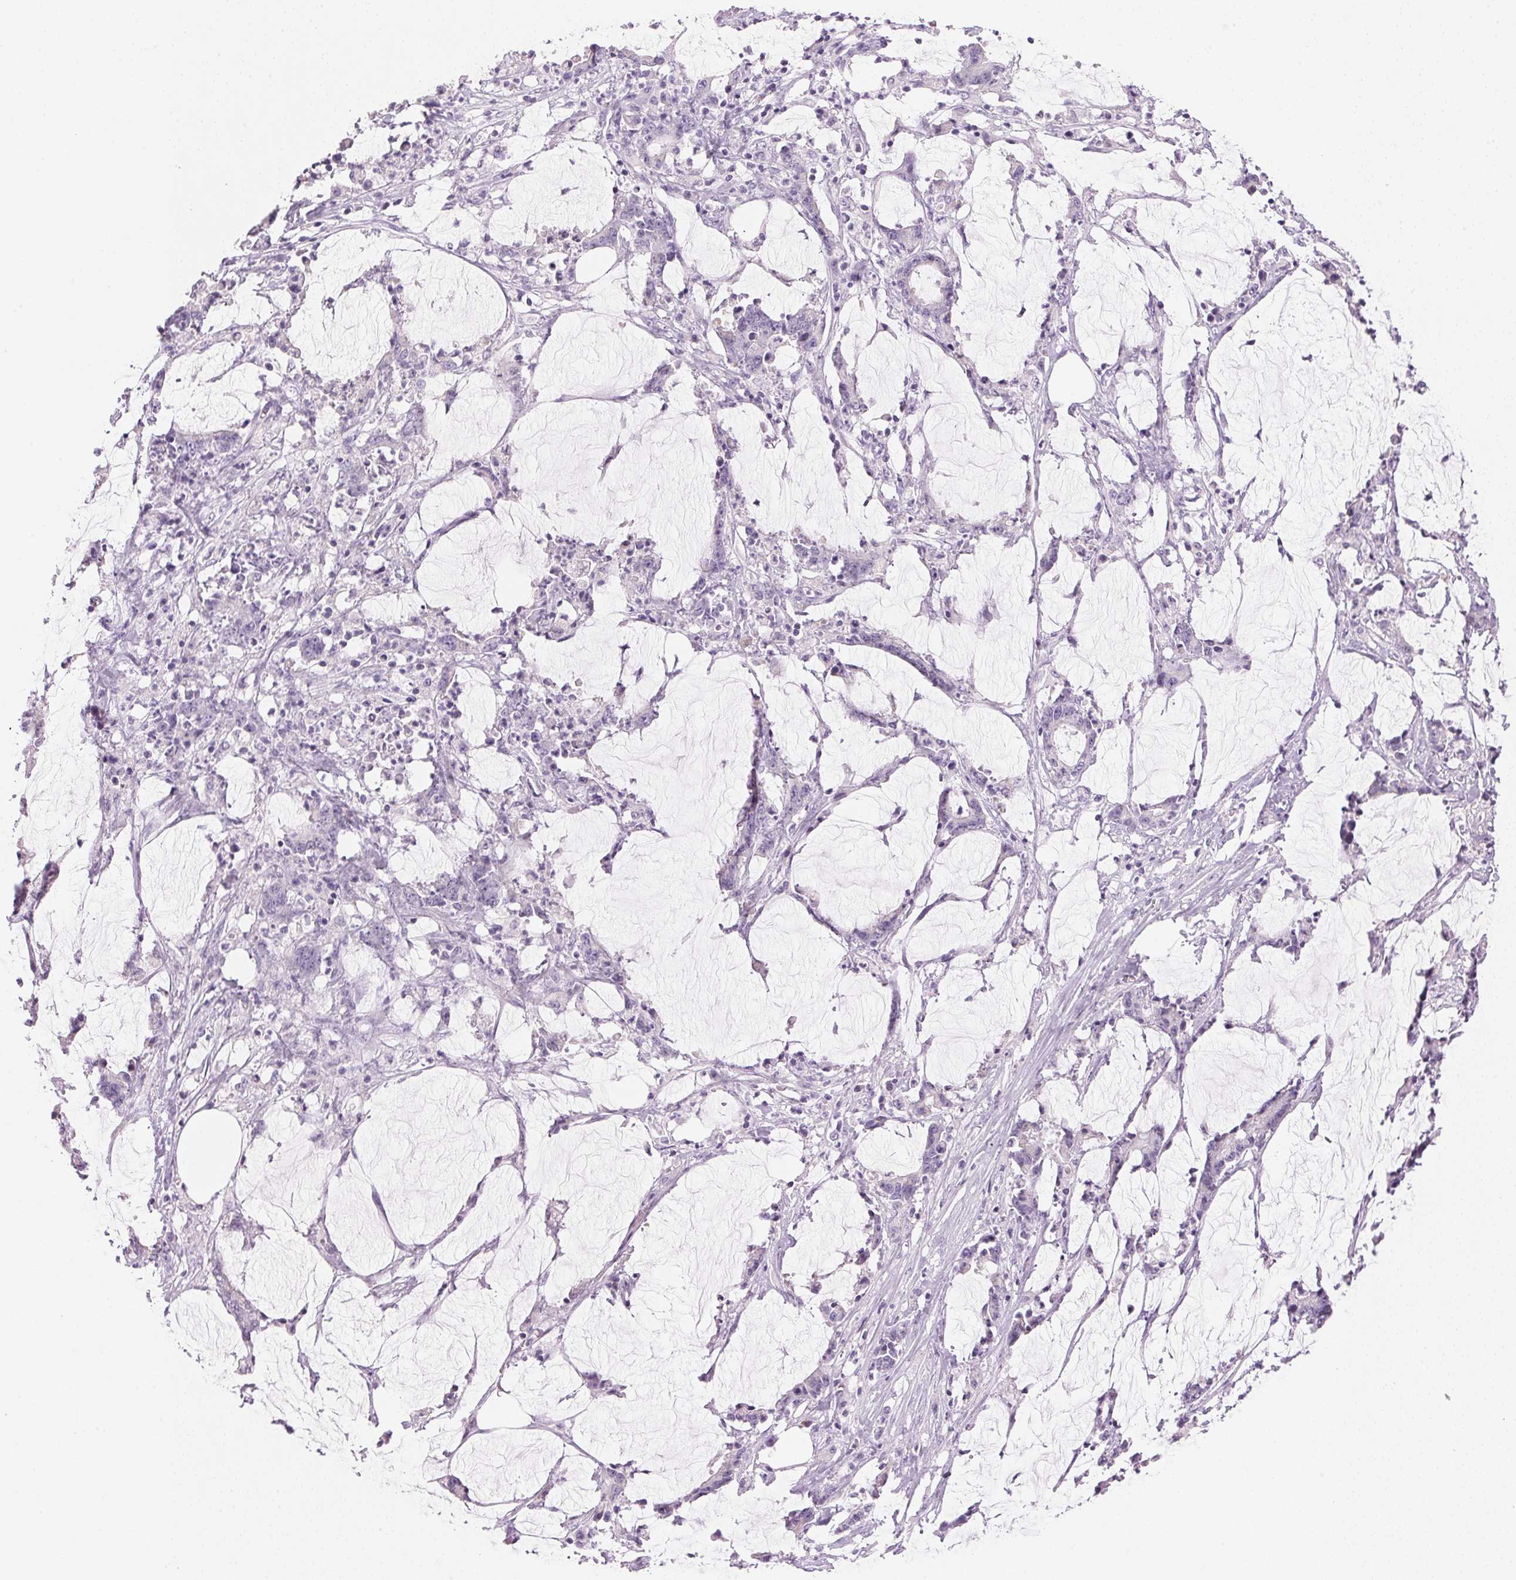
{"staining": {"intensity": "negative", "quantity": "none", "location": "none"}, "tissue": "stomach cancer", "cell_type": "Tumor cells", "image_type": "cancer", "snomed": [{"axis": "morphology", "description": "Adenocarcinoma, NOS"}, {"axis": "topography", "description": "Stomach, upper"}], "caption": "This micrograph is of stomach cancer stained with immunohistochemistry to label a protein in brown with the nuclei are counter-stained blue. There is no staining in tumor cells. The staining was performed using DAB (3,3'-diaminobenzidine) to visualize the protein expression in brown, while the nuclei were stained in blue with hematoxylin (Magnification: 20x).", "gene": "CYP11B1", "patient": {"sex": "male", "age": 68}}